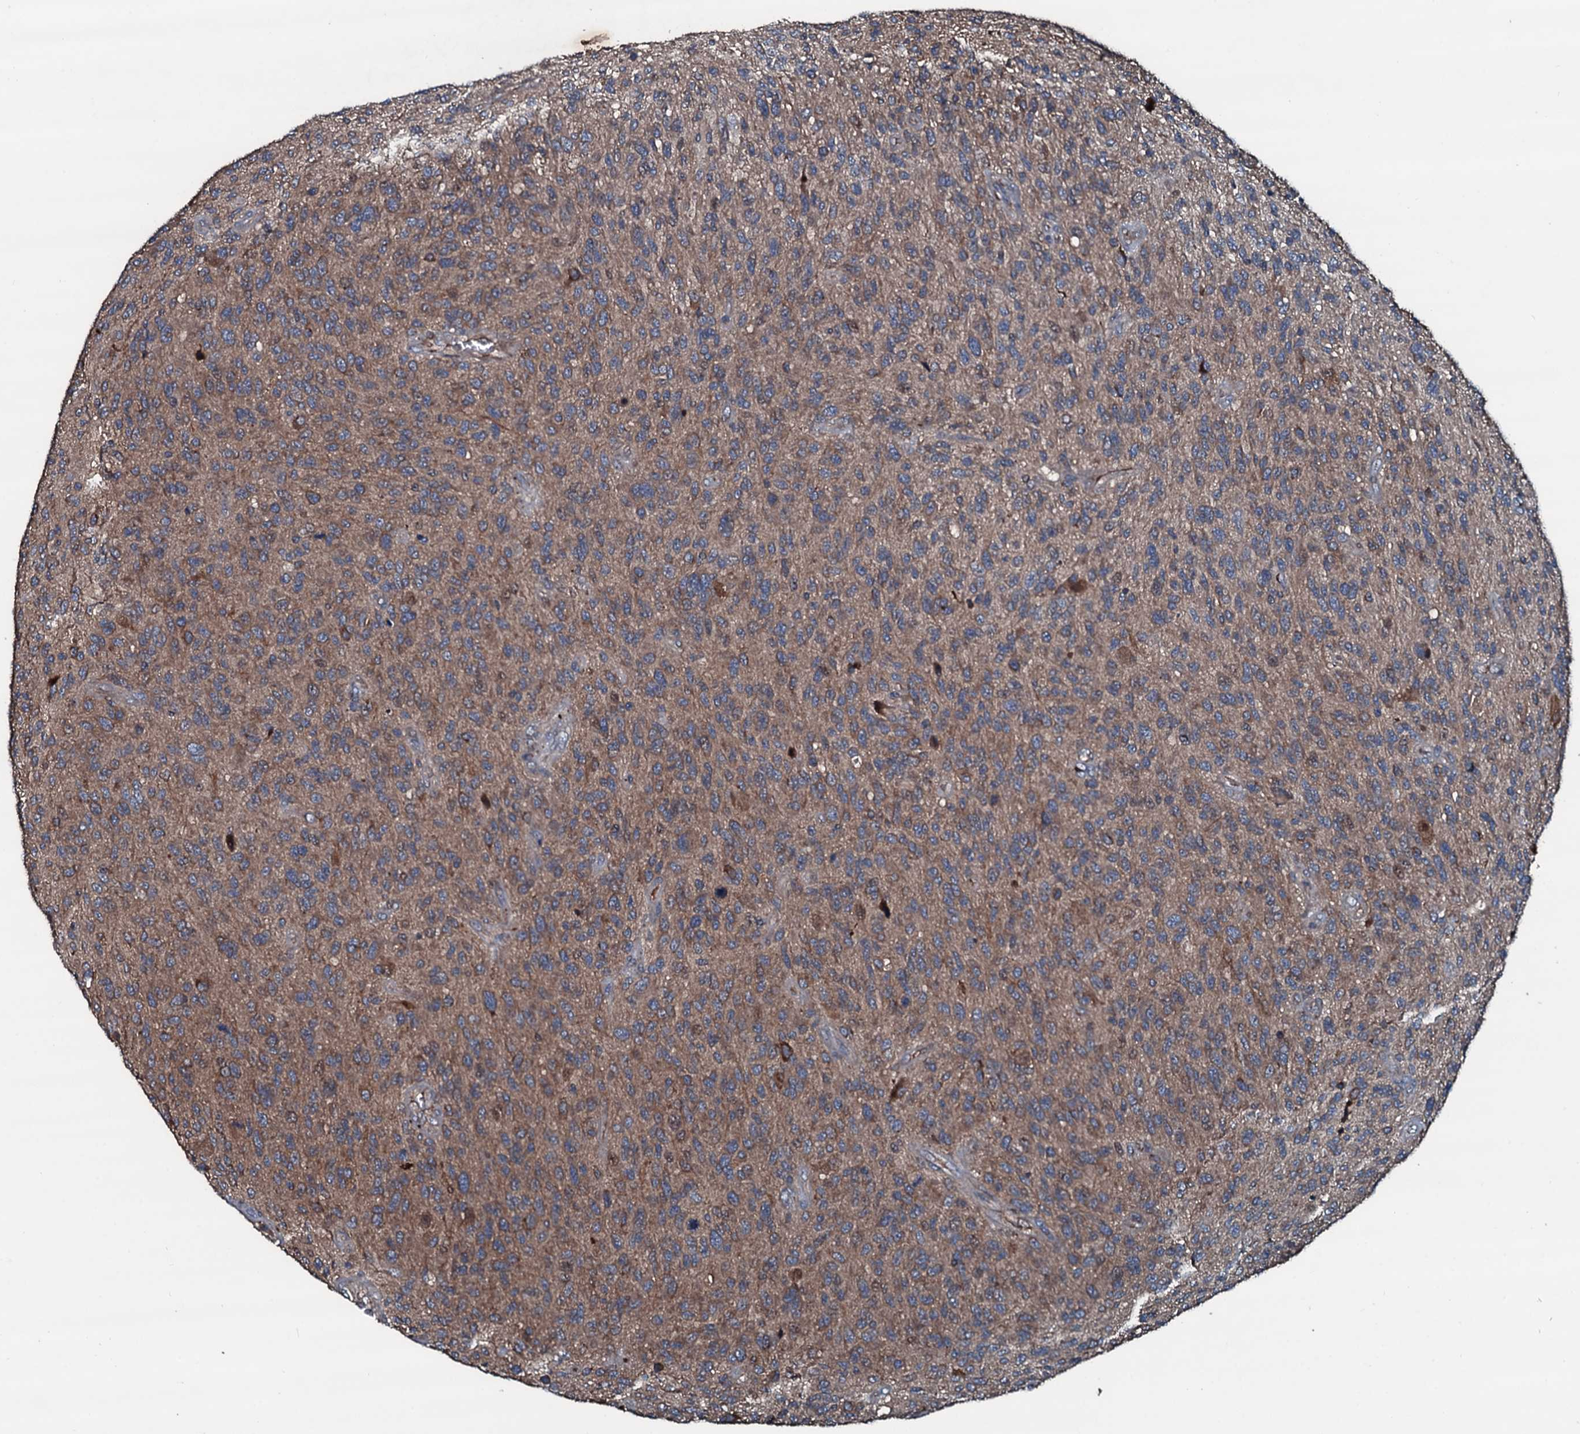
{"staining": {"intensity": "moderate", "quantity": ">75%", "location": "cytoplasmic/membranous"}, "tissue": "glioma", "cell_type": "Tumor cells", "image_type": "cancer", "snomed": [{"axis": "morphology", "description": "Glioma, malignant, High grade"}, {"axis": "topography", "description": "Brain"}], "caption": "Moderate cytoplasmic/membranous staining is appreciated in approximately >75% of tumor cells in glioma.", "gene": "AARS1", "patient": {"sex": "male", "age": 47}}